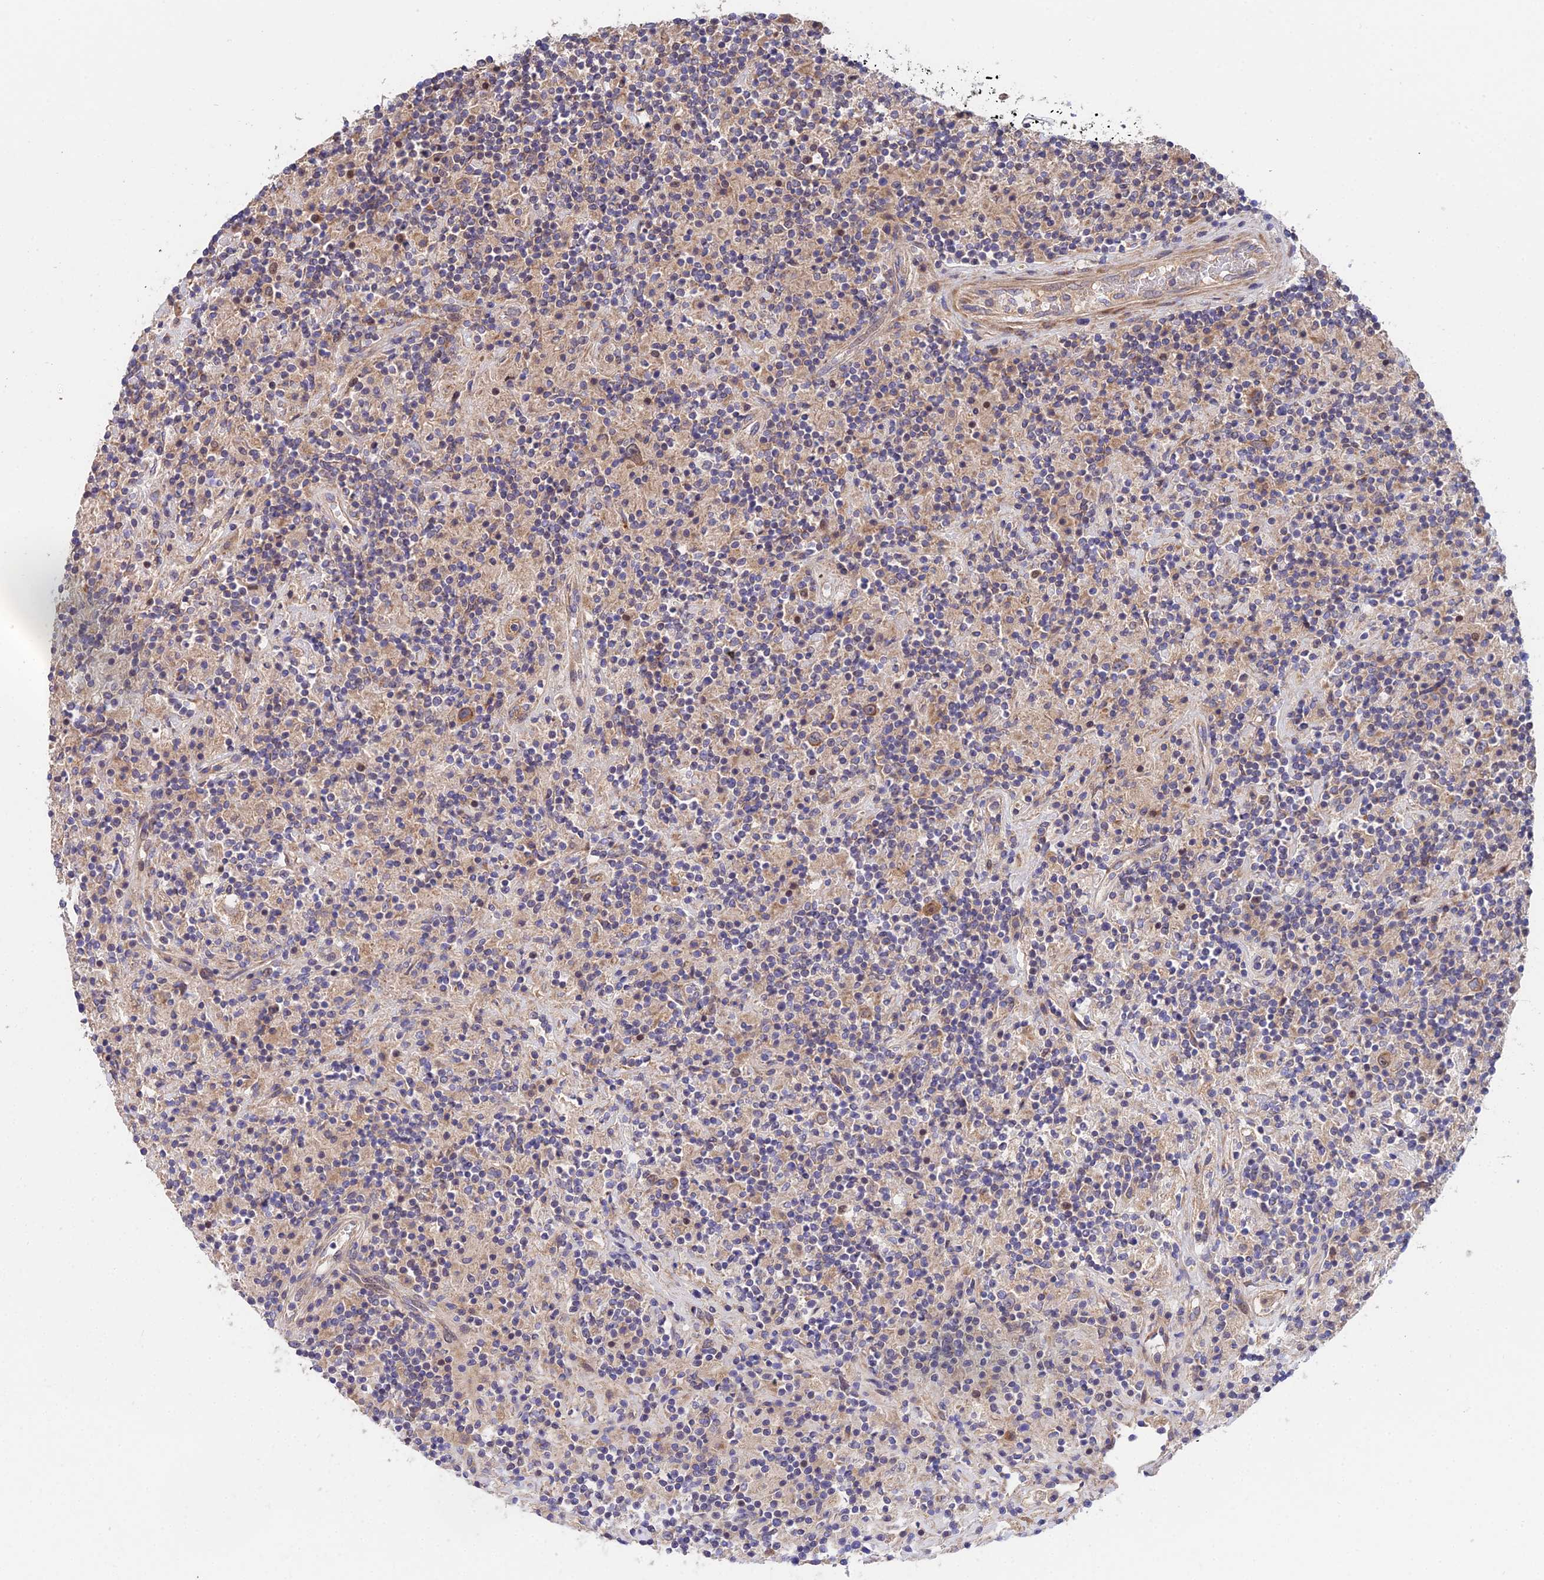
{"staining": {"intensity": "moderate", "quantity": "25%-75%", "location": "cytoplasmic/membranous"}, "tissue": "lymphoma", "cell_type": "Tumor cells", "image_type": "cancer", "snomed": [{"axis": "morphology", "description": "Hodgkin's disease, NOS"}, {"axis": "topography", "description": "Lymph node"}], "caption": "The photomicrograph exhibits immunohistochemical staining of Hodgkin's disease. There is moderate cytoplasmic/membranous staining is appreciated in about 25%-75% of tumor cells. The staining was performed using DAB to visualize the protein expression in brown, while the nuclei were stained in blue with hematoxylin (Magnification: 20x).", "gene": "CDC37L1", "patient": {"sex": "male", "age": 70}}